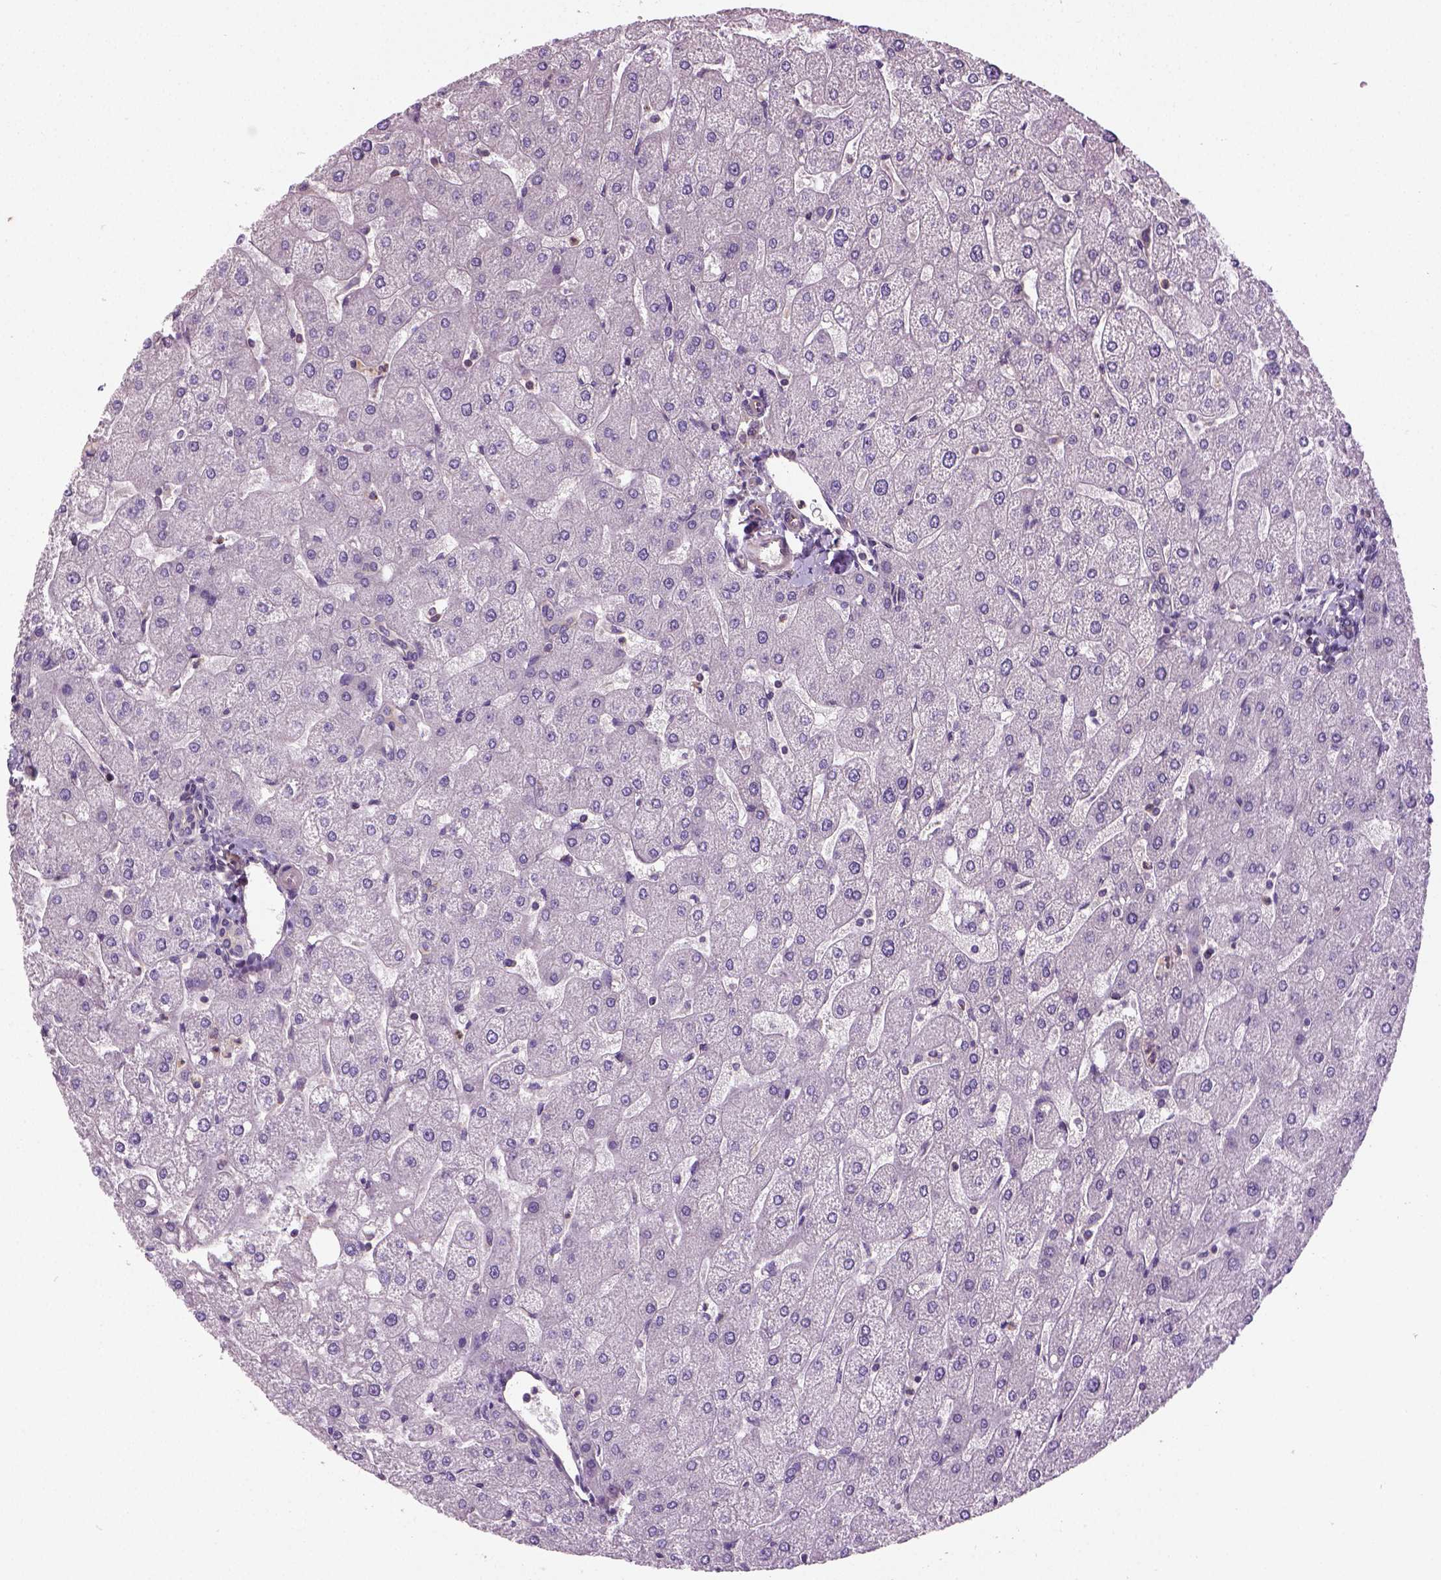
{"staining": {"intensity": "weak", "quantity": "25%-75%", "location": "cytoplasmic/membranous"}, "tissue": "liver", "cell_type": "Cholangiocytes", "image_type": "normal", "snomed": [{"axis": "morphology", "description": "Normal tissue, NOS"}, {"axis": "topography", "description": "Liver"}], "caption": "The histopathology image exhibits a brown stain indicating the presence of a protein in the cytoplasmic/membranous of cholangiocytes in liver. The protein of interest is shown in brown color, while the nuclei are stained blue.", "gene": "CRACR2A", "patient": {"sex": "male", "age": 67}}